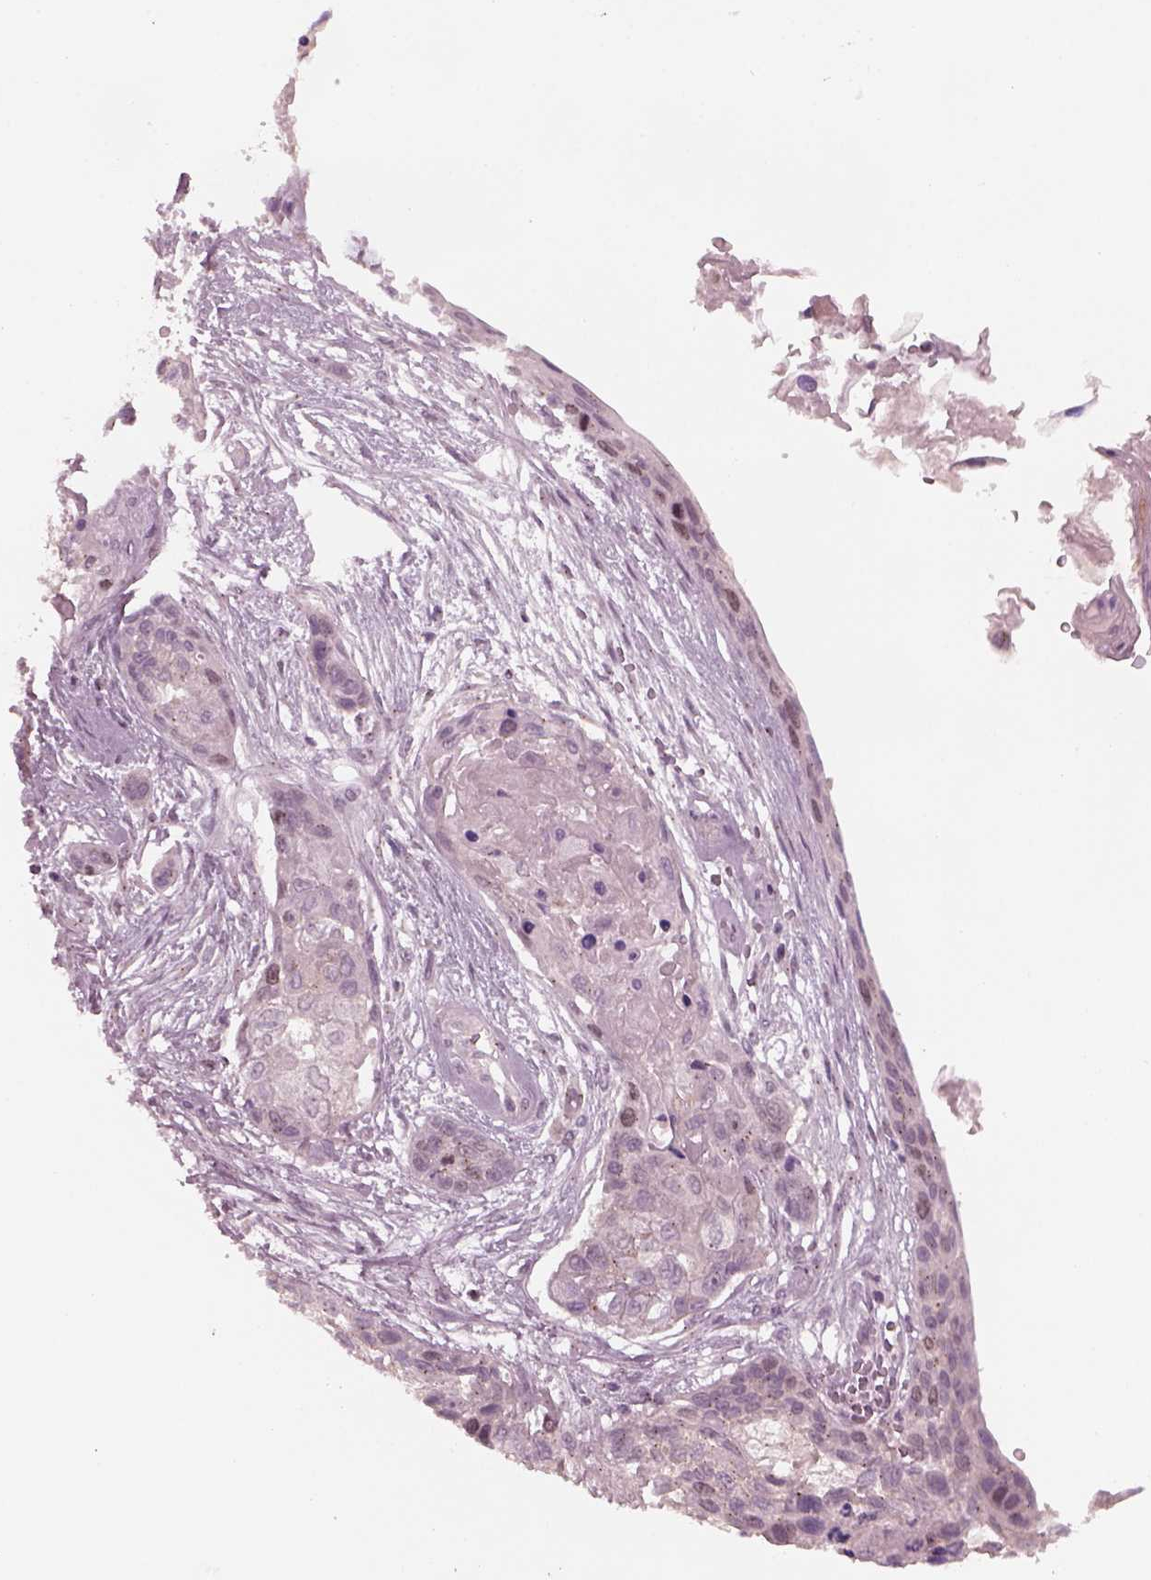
{"staining": {"intensity": "negative", "quantity": "none", "location": "none"}, "tissue": "lung cancer", "cell_type": "Tumor cells", "image_type": "cancer", "snomed": [{"axis": "morphology", "description": "Squamous cell carcinoma, NOS"}, {"axis": "topography", "description": "Lung"}], "caption": "Tumor cells are negative for protein expression in human lung cancer. (DAB immunohistochemistry (IHC), high magnification).", "gene": "SAXO1", "patient": {"sex": "male", "age": 69}}